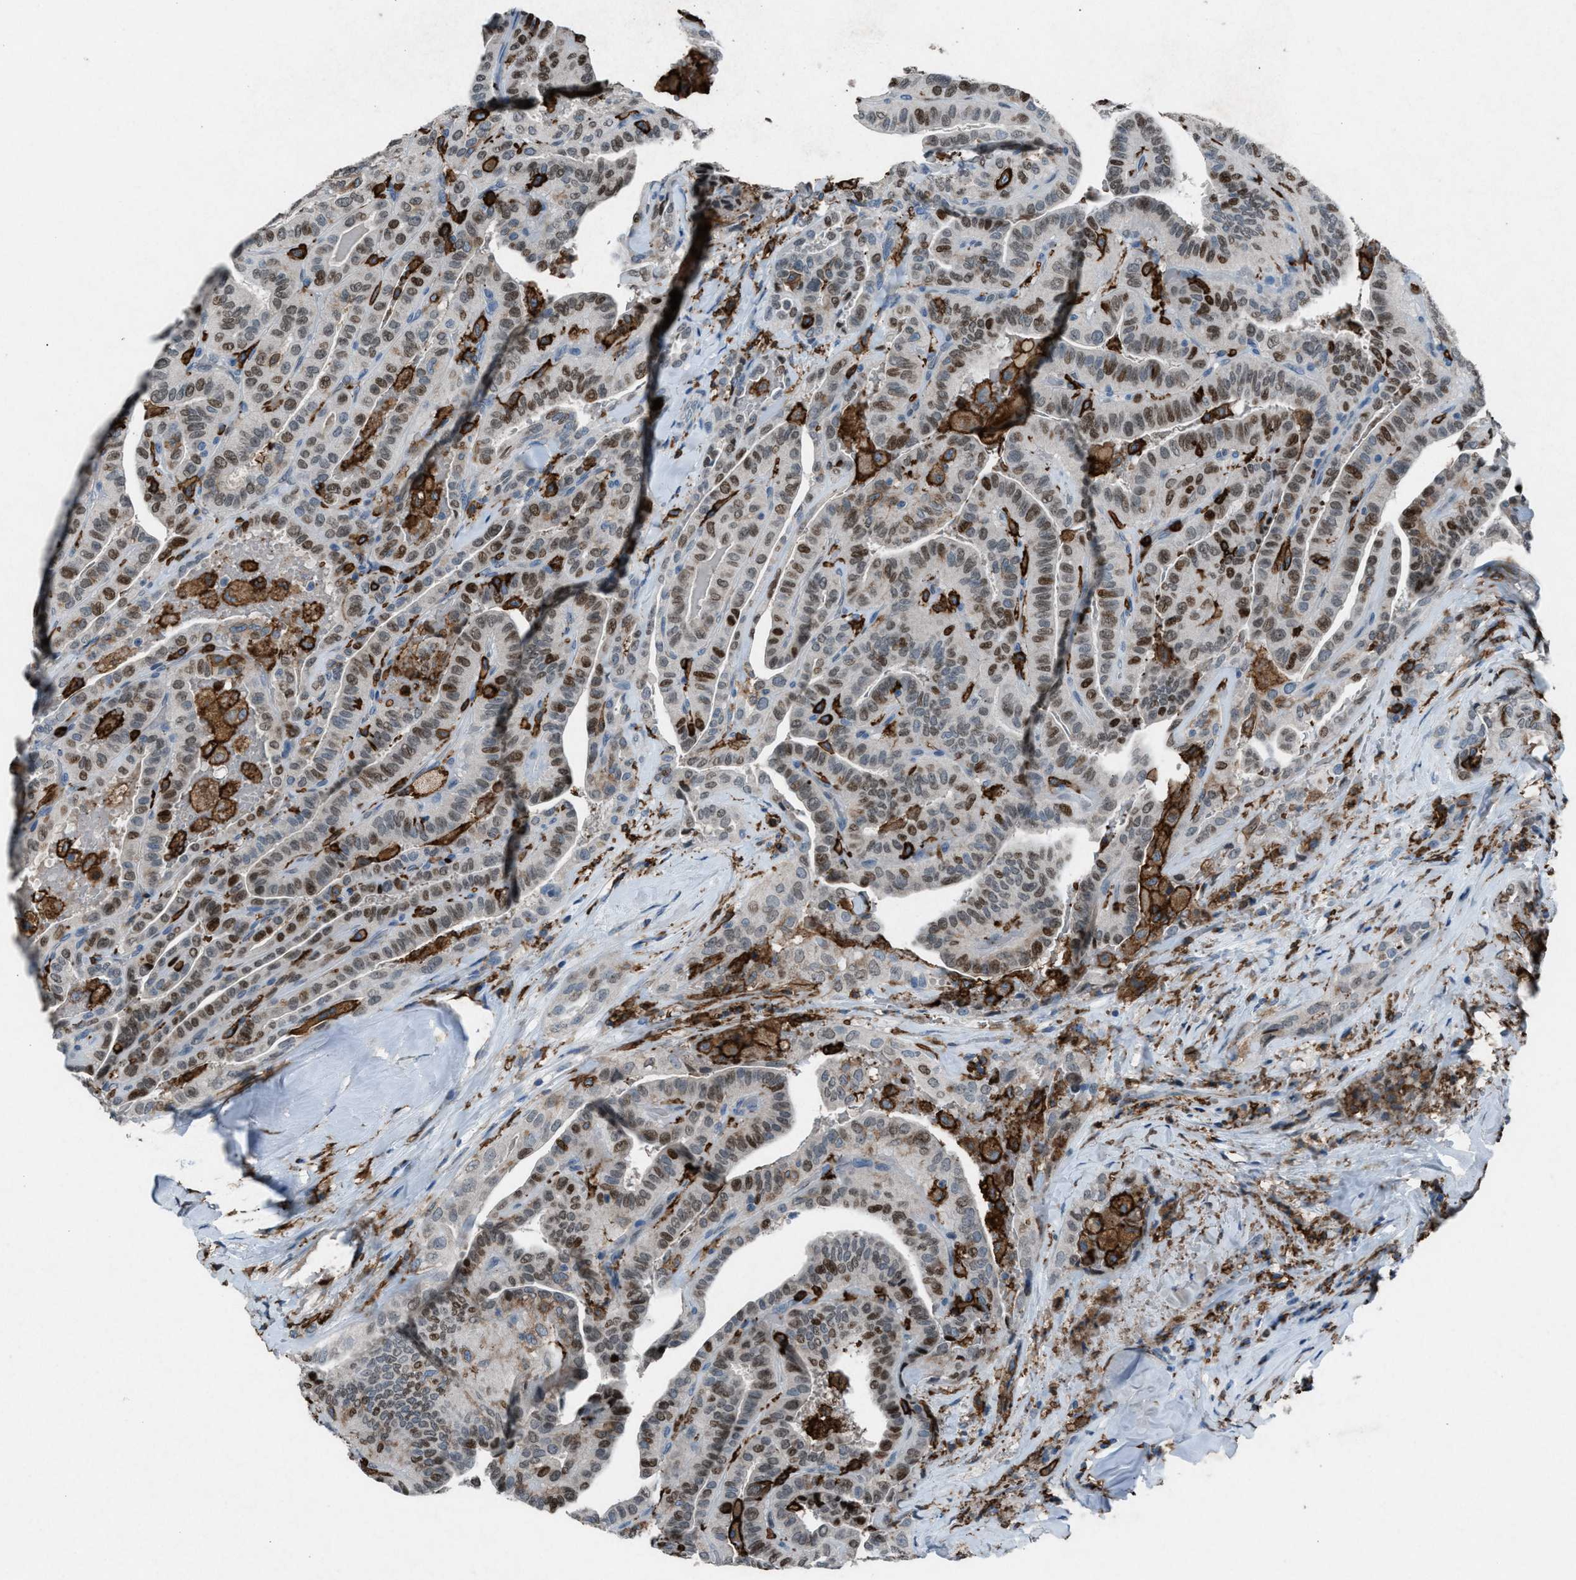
{"staining": {"intensity": "moderate", "quantity": ">75%", "location": "nuclear"}, "tissue": "thyroid cancer", "cell_type": "Tumor cells", "image_type": "cancer", "snomed": [{"axis": "morphology", "description": "Papillary adenocarcinoma, NOS"}, {"axis": "topography", "description": "Thyroid gland"}], "caption": "Tumor cells display medium levels of moderate nuclear expression in about >75% of cells in human thyroid cancer (papillary adenocarcinoma). The staining was performed using DAB to visualize the protein expression in brown, while the nuclei were stained in blue with hematoxylin (Magnification: 20x).", "gene": "FCER1G", "patient": {"sex": "male", "age": 77}}